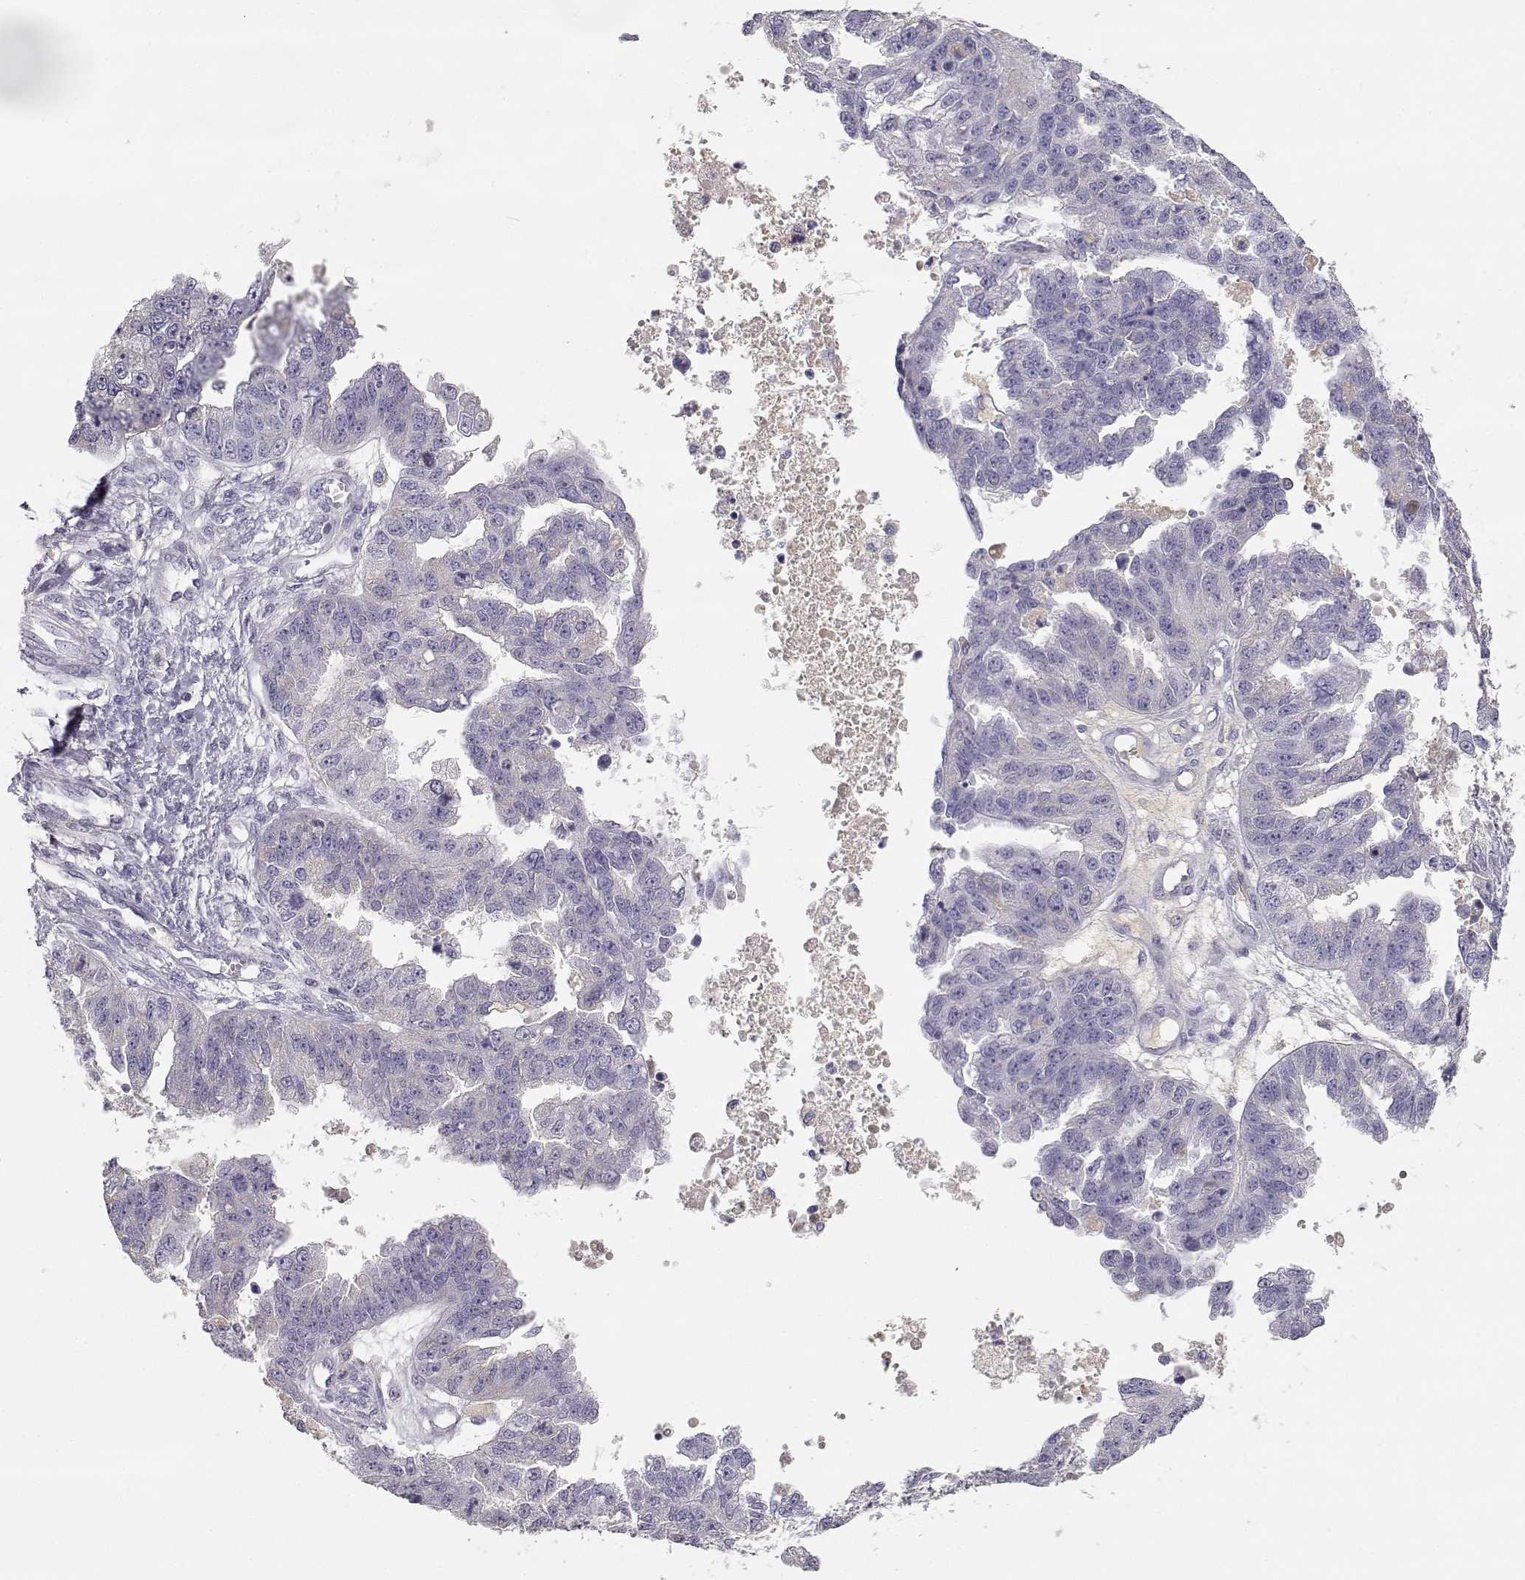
{"staining": {"intensity": "negative", "quantity": "none", "location": "none"}, "tissue": "ovarian cancer", "cell_type": "Tumor cells", "image_type": "cancer", "snomed": [{"axis": "morphology", "description": "Cystadenocarcinoma, serous, NOS"}, {"axis": "topography", "description": "Ovary"}], "caption": "Tumor cells show no significant staining in ovarian cancer. (DAB immunohistochemistry (IHC), high magnification).", "gene": "SLCO6A1", "patient": {"sex": "female", "age": 58}}